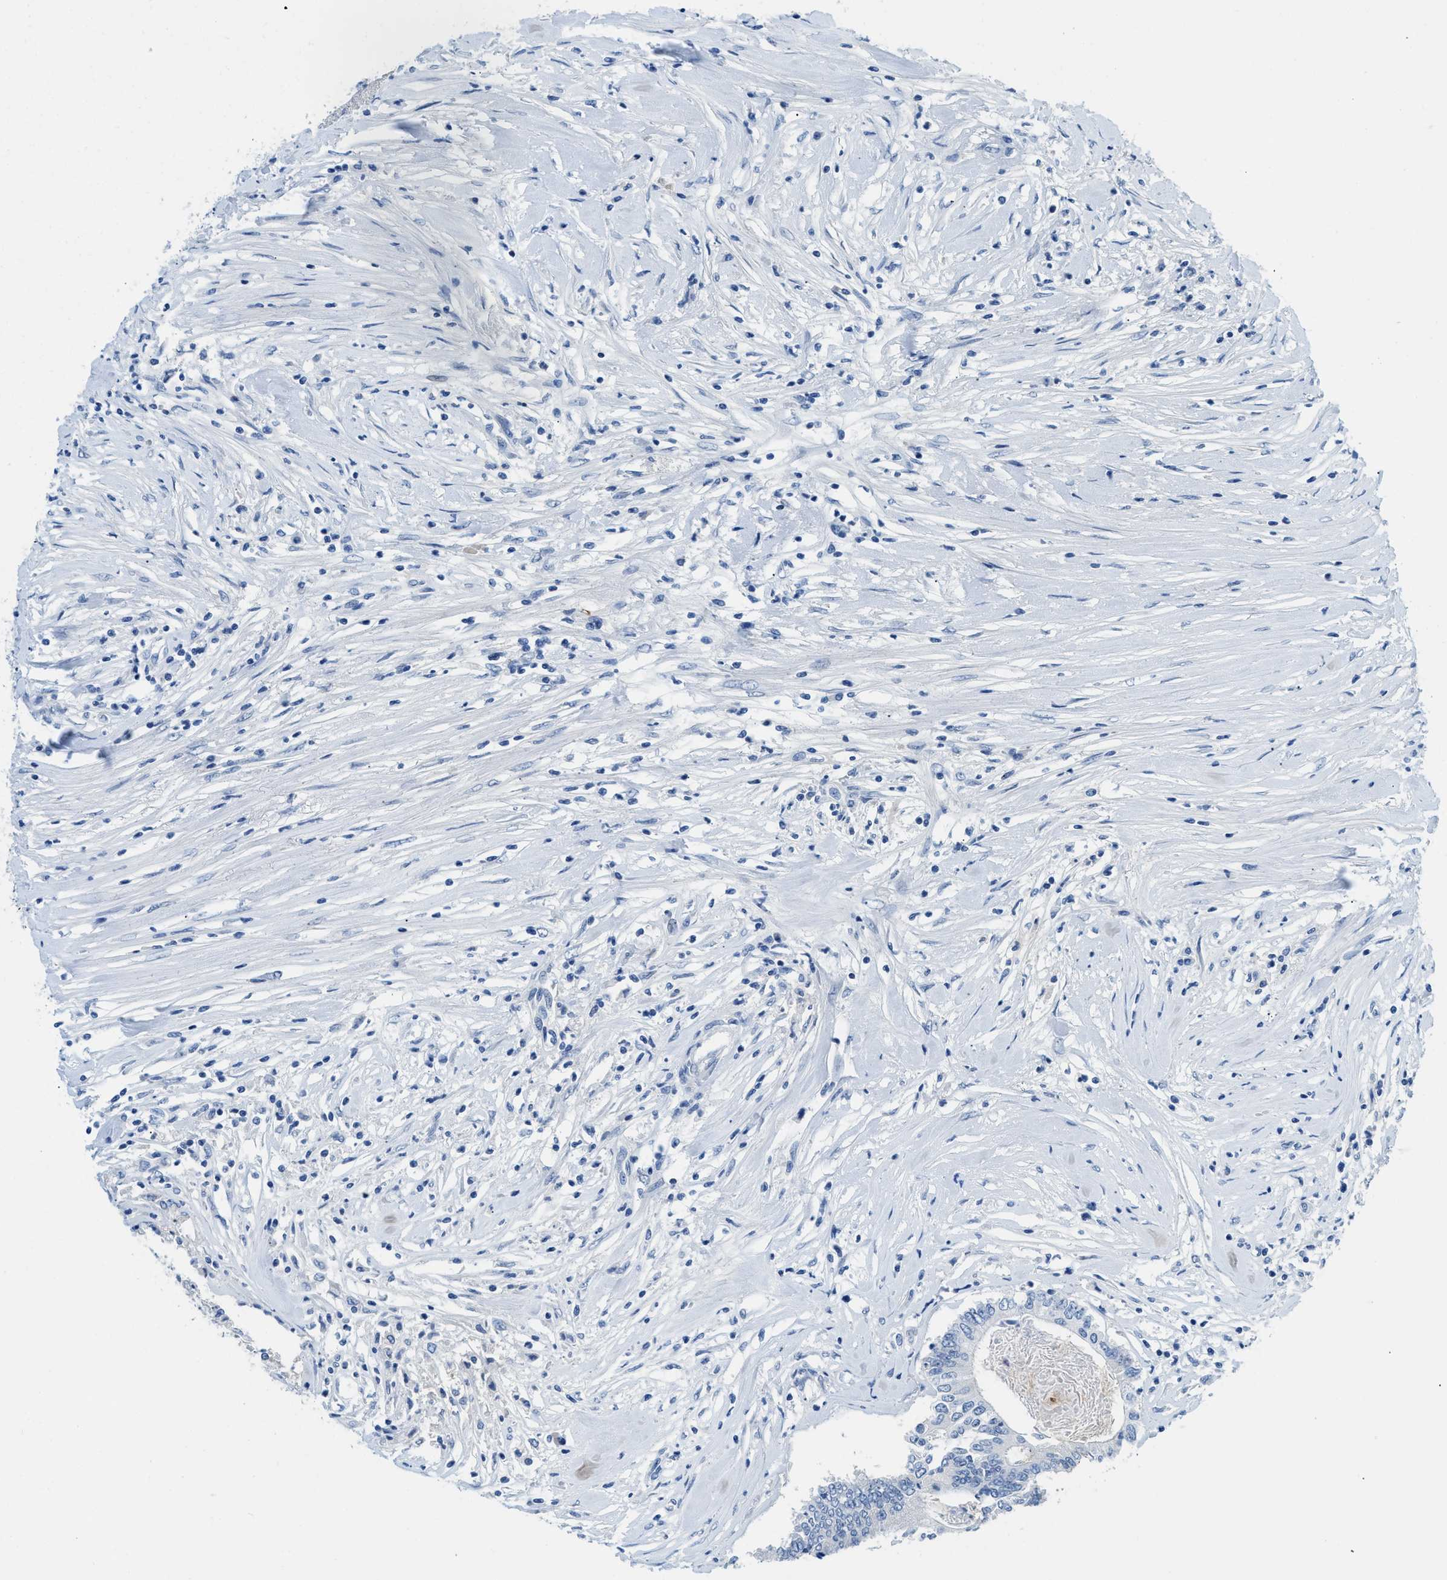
{"staining": {"intensity": "negative", "quantity": "none", "location": "none"}, "tissue": "colorectal cancer", "cell_type": "Tumor cells", "image_type": "cancer", "snomed": [{"axis": "morphology", "description": "Adenocarcinoma, NOS"}, {"axis": "topography", "description": "Rectum"}], "caption": "A histopathology image of human colorectal cancer (adenocarcinoma) is negative for staining in tumor cells.", "gene": "MBL2", "patient": {"sex": "male", "age": 63}}